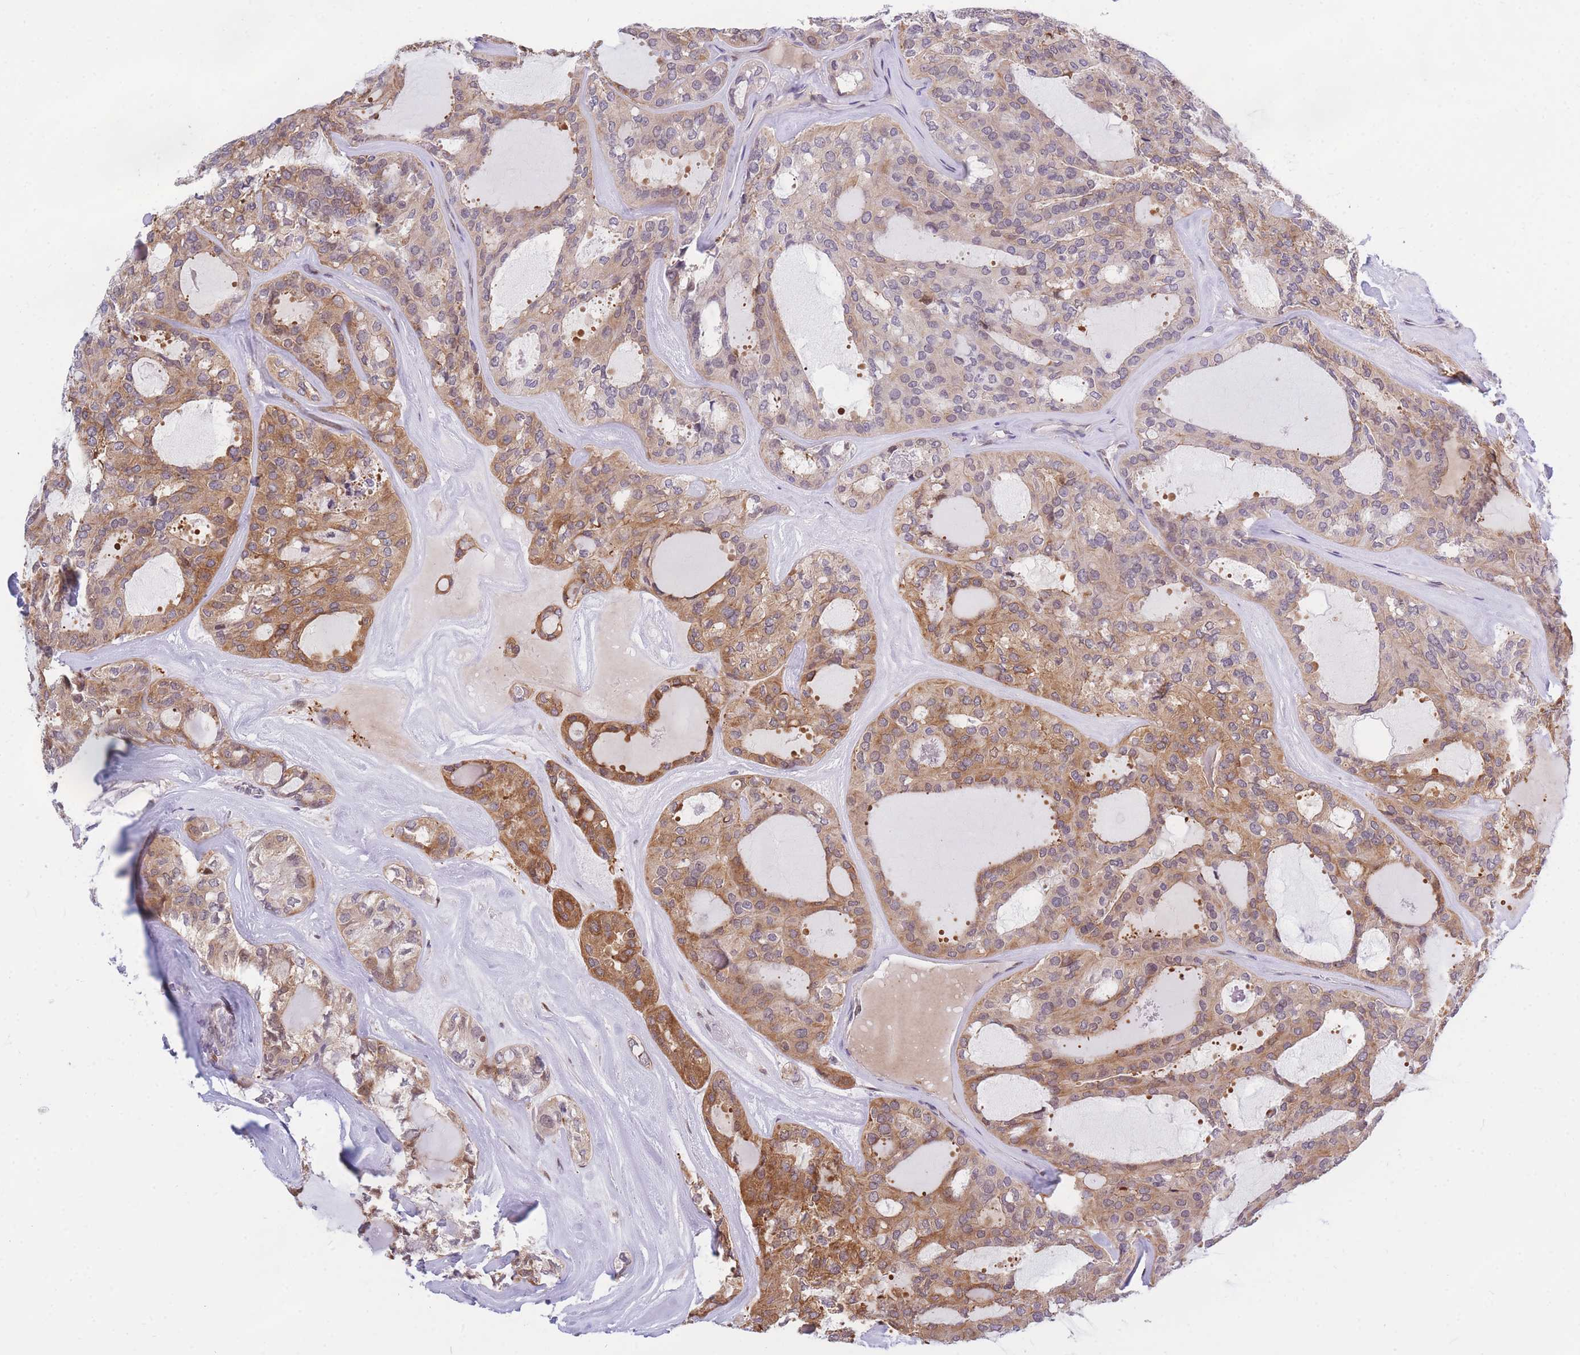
{"staining": {"intensity": "moderate", "quantity": "25%-75%", "location": "cytoplasmic/membranous"}, "tissue": "thyroid cancer", "cell_type": "Tumor cells", "image_type": "cancer", "snomed": [{"axis": "morphology", "description": "Follicular adenoma carcinoma, NOS"}, {"axis": "topography", "description": "Thyroid gland"}], "caption": "Thyroid cancer (follicular adenoma carcinoma) stained with a protein marker reveals moderate staining in tumor cells.", "gene": "CRACD", "patient": {"sex": "male", "age": 75}}